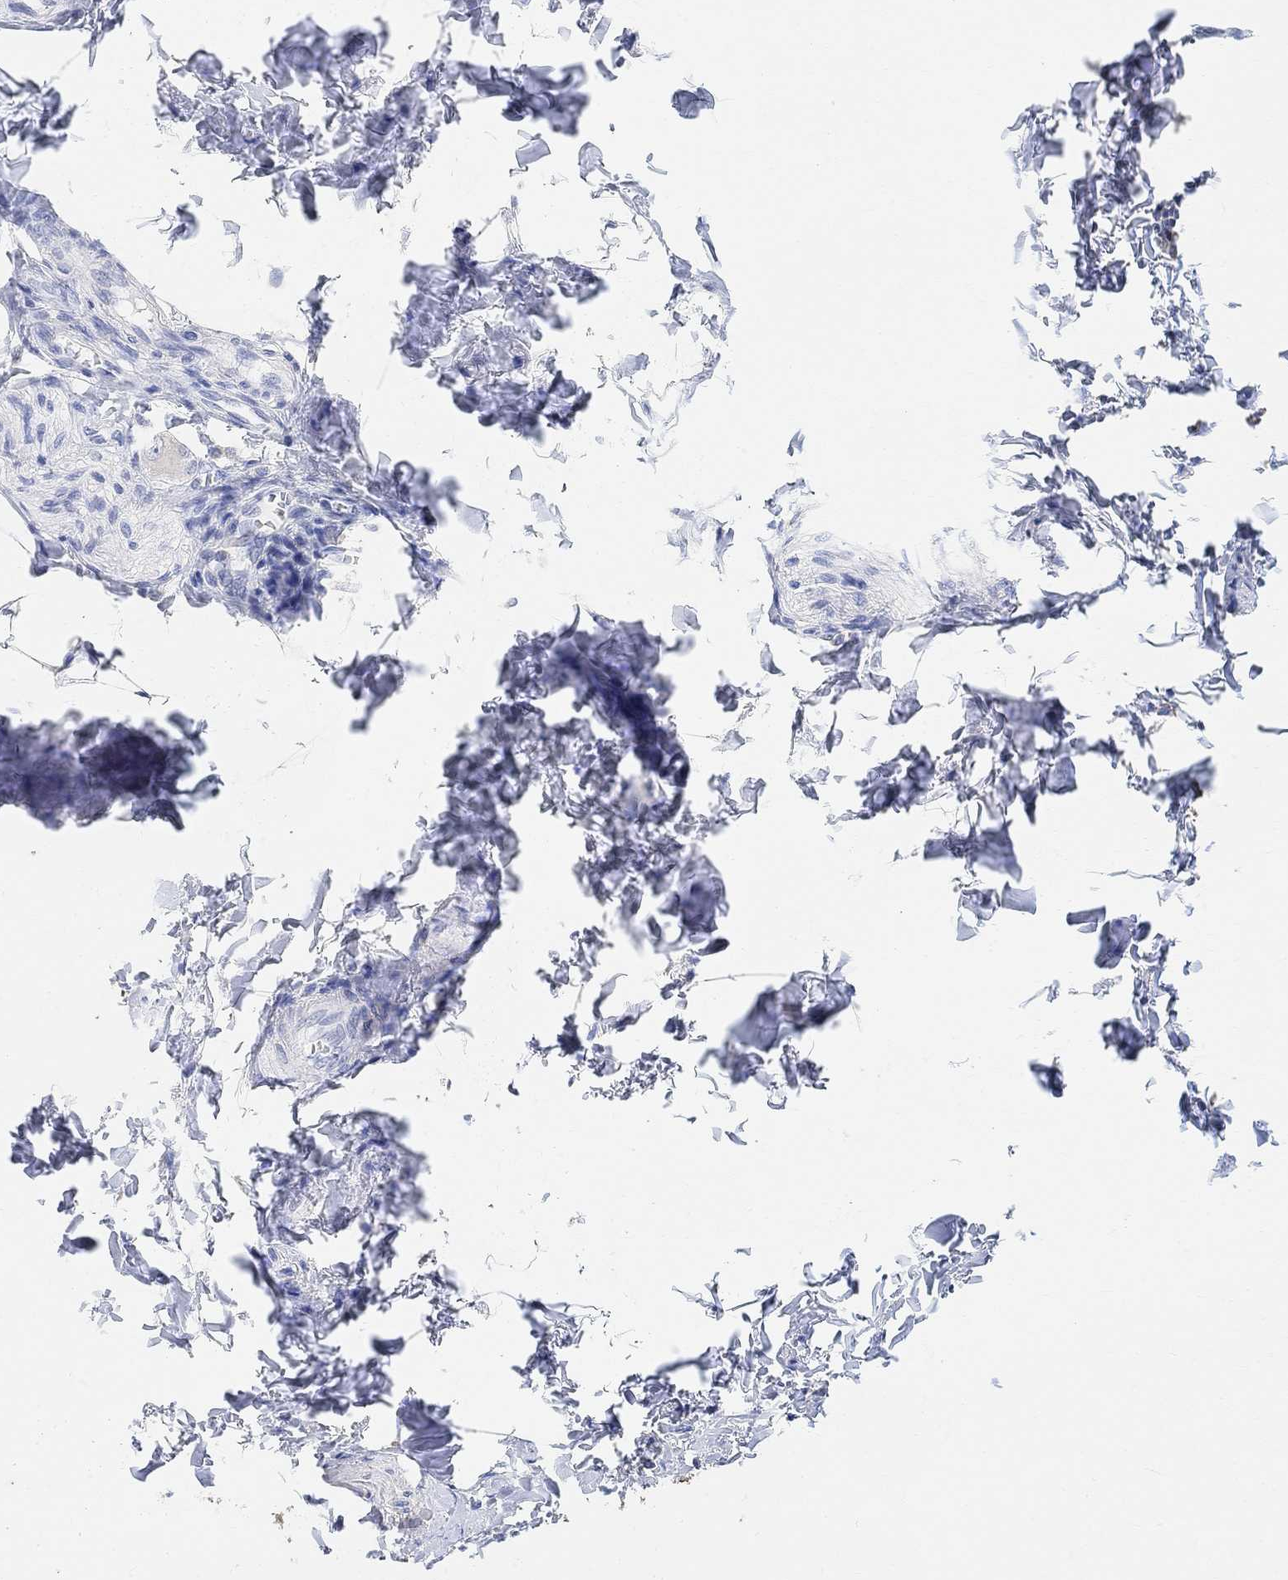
{"staining": {"intensity": "negative", "quantity": "none", "location": "none"}, "tissue": "colon", "cell_type": "Endothelial cells", "image_type": "normal", "snomed": [{"axis": "morphology", "description": "Normal tissue, NOS"}, {"axis": "topography", "description": "Colon"}], "caption": "DAB (3,3'-diaminobenzidine) immunohistochemical staining of benign human colon demonstrates no significant staining in endothelial cells.", "gene": "SYT12", "patient": {"sex": "female", "age": 65}}